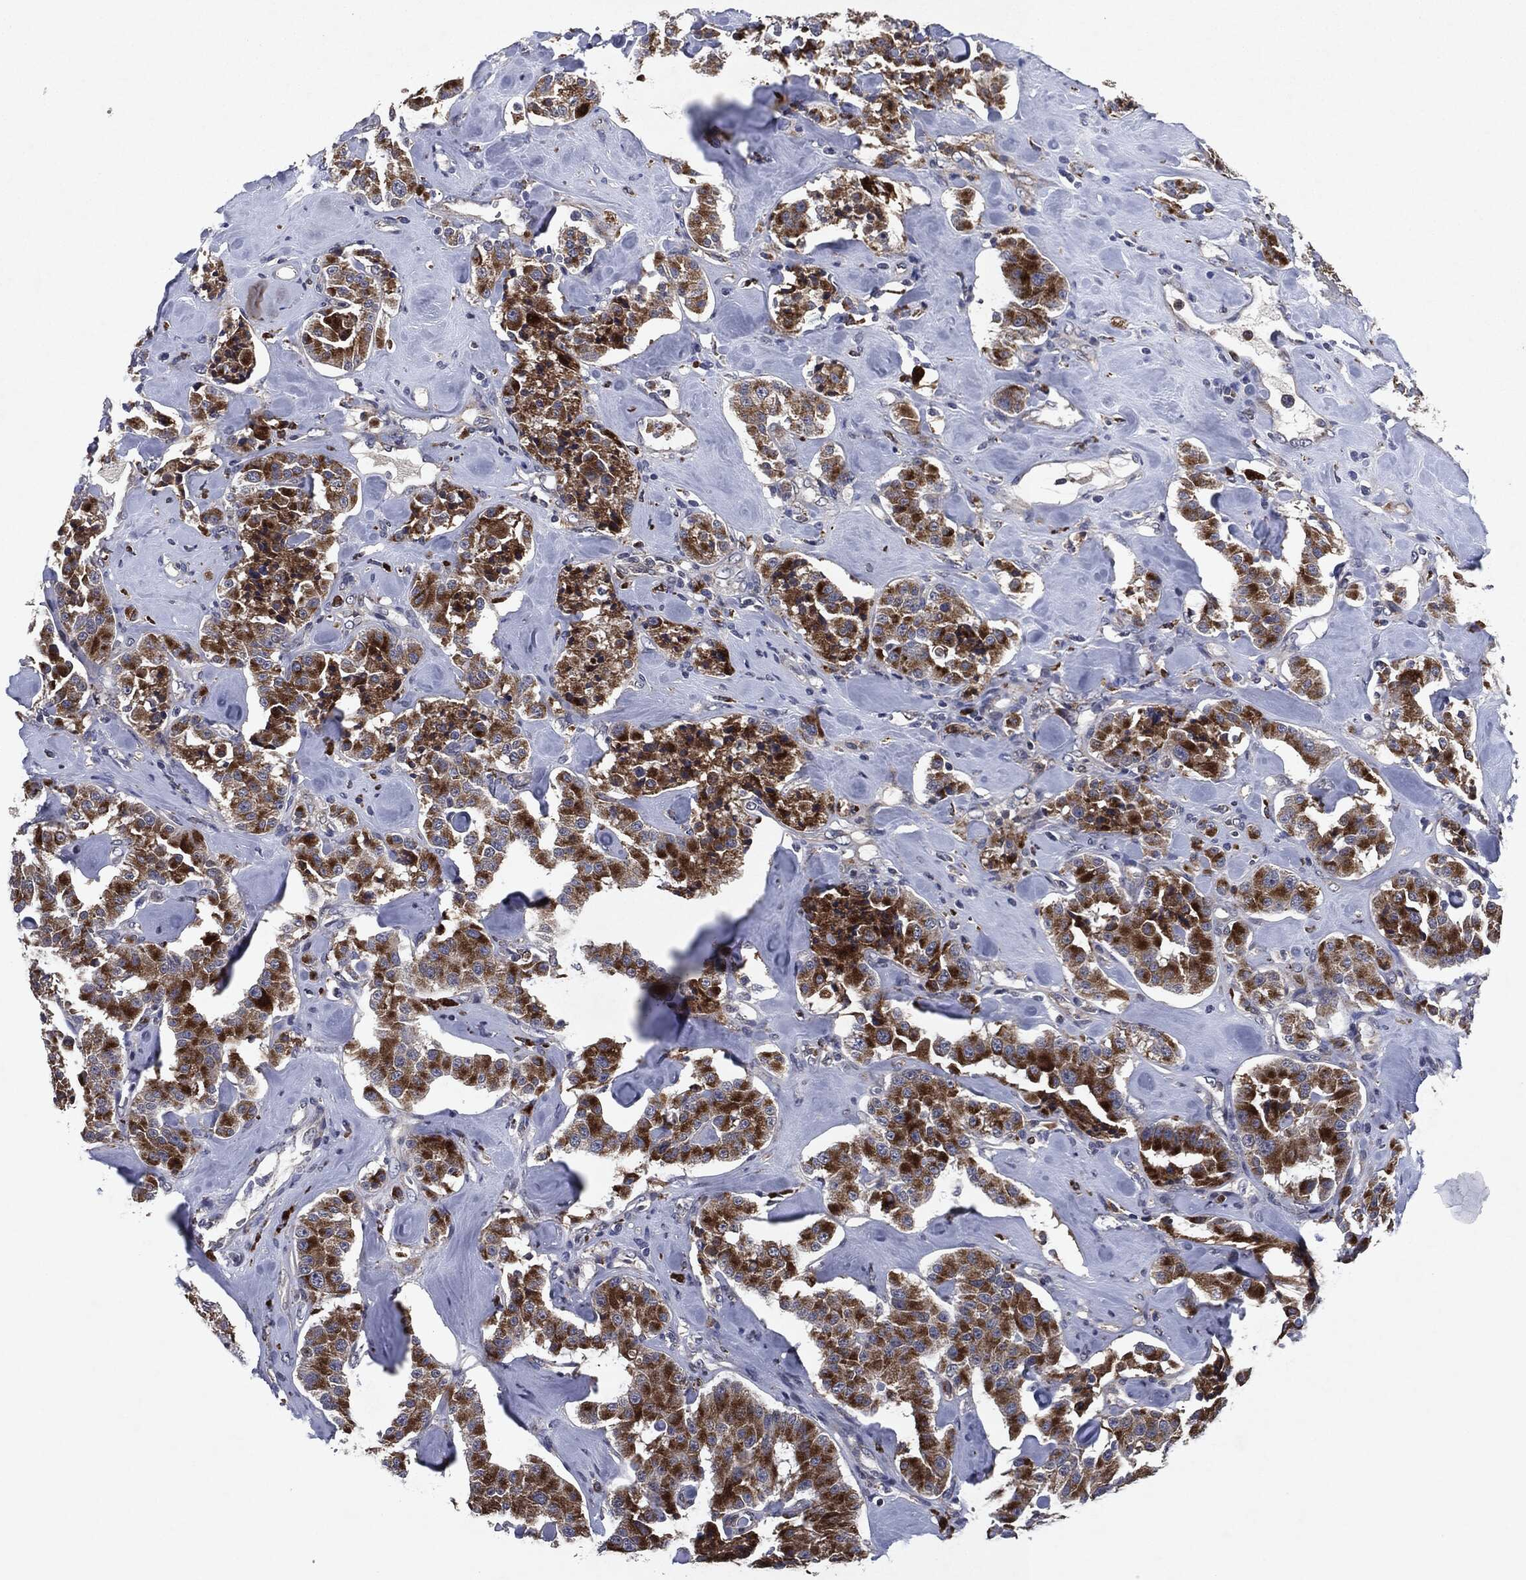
{"staining": {"intensity": "strong", "quantity": ">75%", "location": "cytoplasmic/membranous"}, "tissue": "carcinoid", "cell_type": "Tumor cells", "image_type": "cancer", "snomed": [{"axis": "morphology", "description": "Carcinoid, malignant, NOS"}, {"axis": "topography", "description": "Pancreas"}], "caption": "There is high levels of strong cytoplasmic/membranous staining in tumor cells of carcinoid (malignant), as demonstrated by immunohistochemical staining (brown color).", "gene": "SLC31A2", "patient": {"sex": "male", "age": 41}}